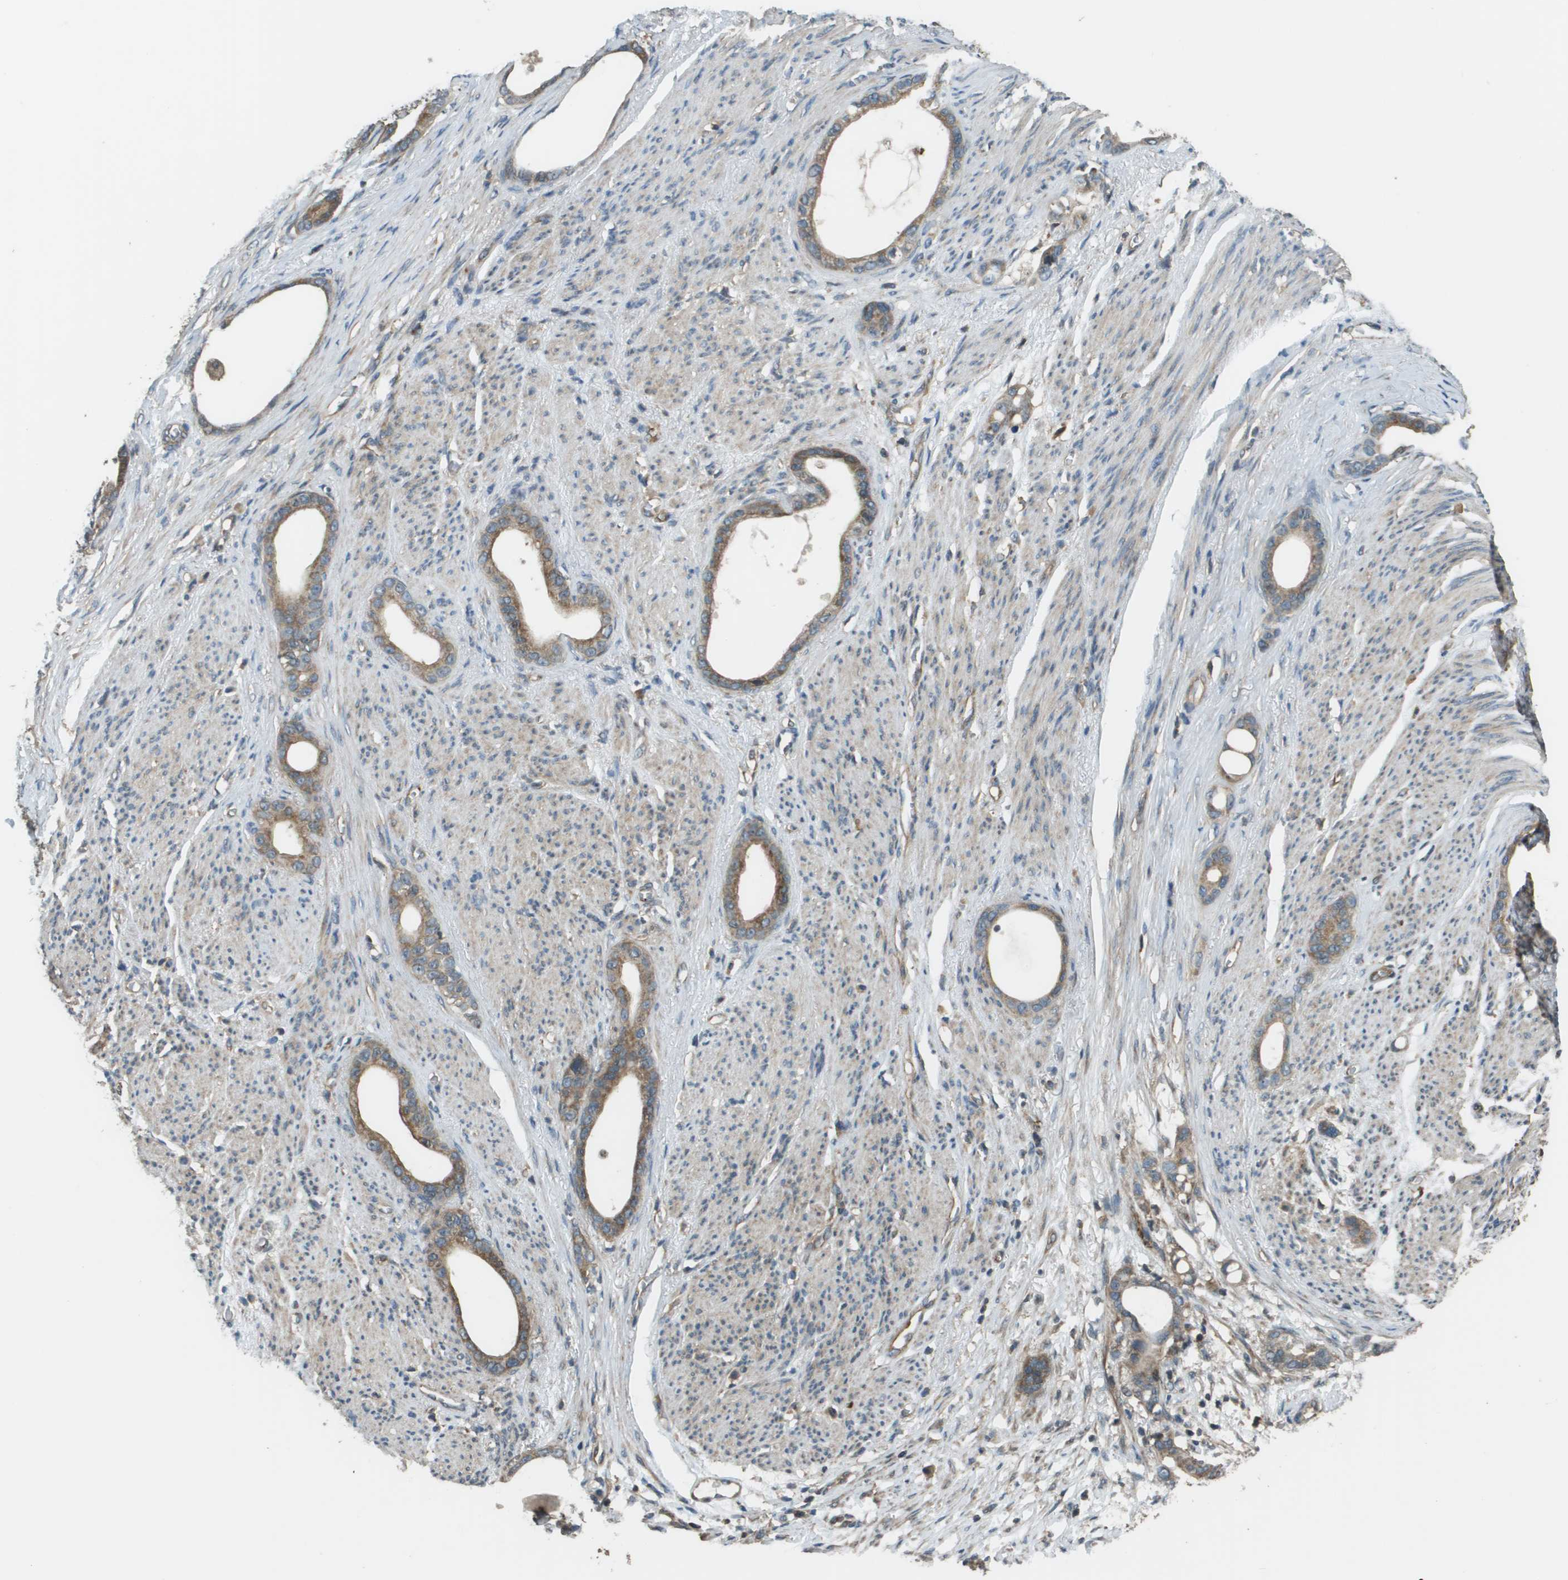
{"staining": {"intensity": "moderate", "quantity": ">75%", "location": "cytoplasmic/membranous"}, "tissue": "stomach cancer", "cell_type": "Tumor cells", "image_type": "cancer", "snomed": [{"axis": "morphology", "description": "Adenocarcinoma, NOS"}, {"axis": "topography", "description": "Stomach"}], "caption": "Protein staining of stomach adenocarcinoma tissue exhibits moderate cytoplasmic/membranous positivity in approximately >75% of tumor cells.", "gene": "PLPBP", "patient": {"sex": "female", "age": 75}}